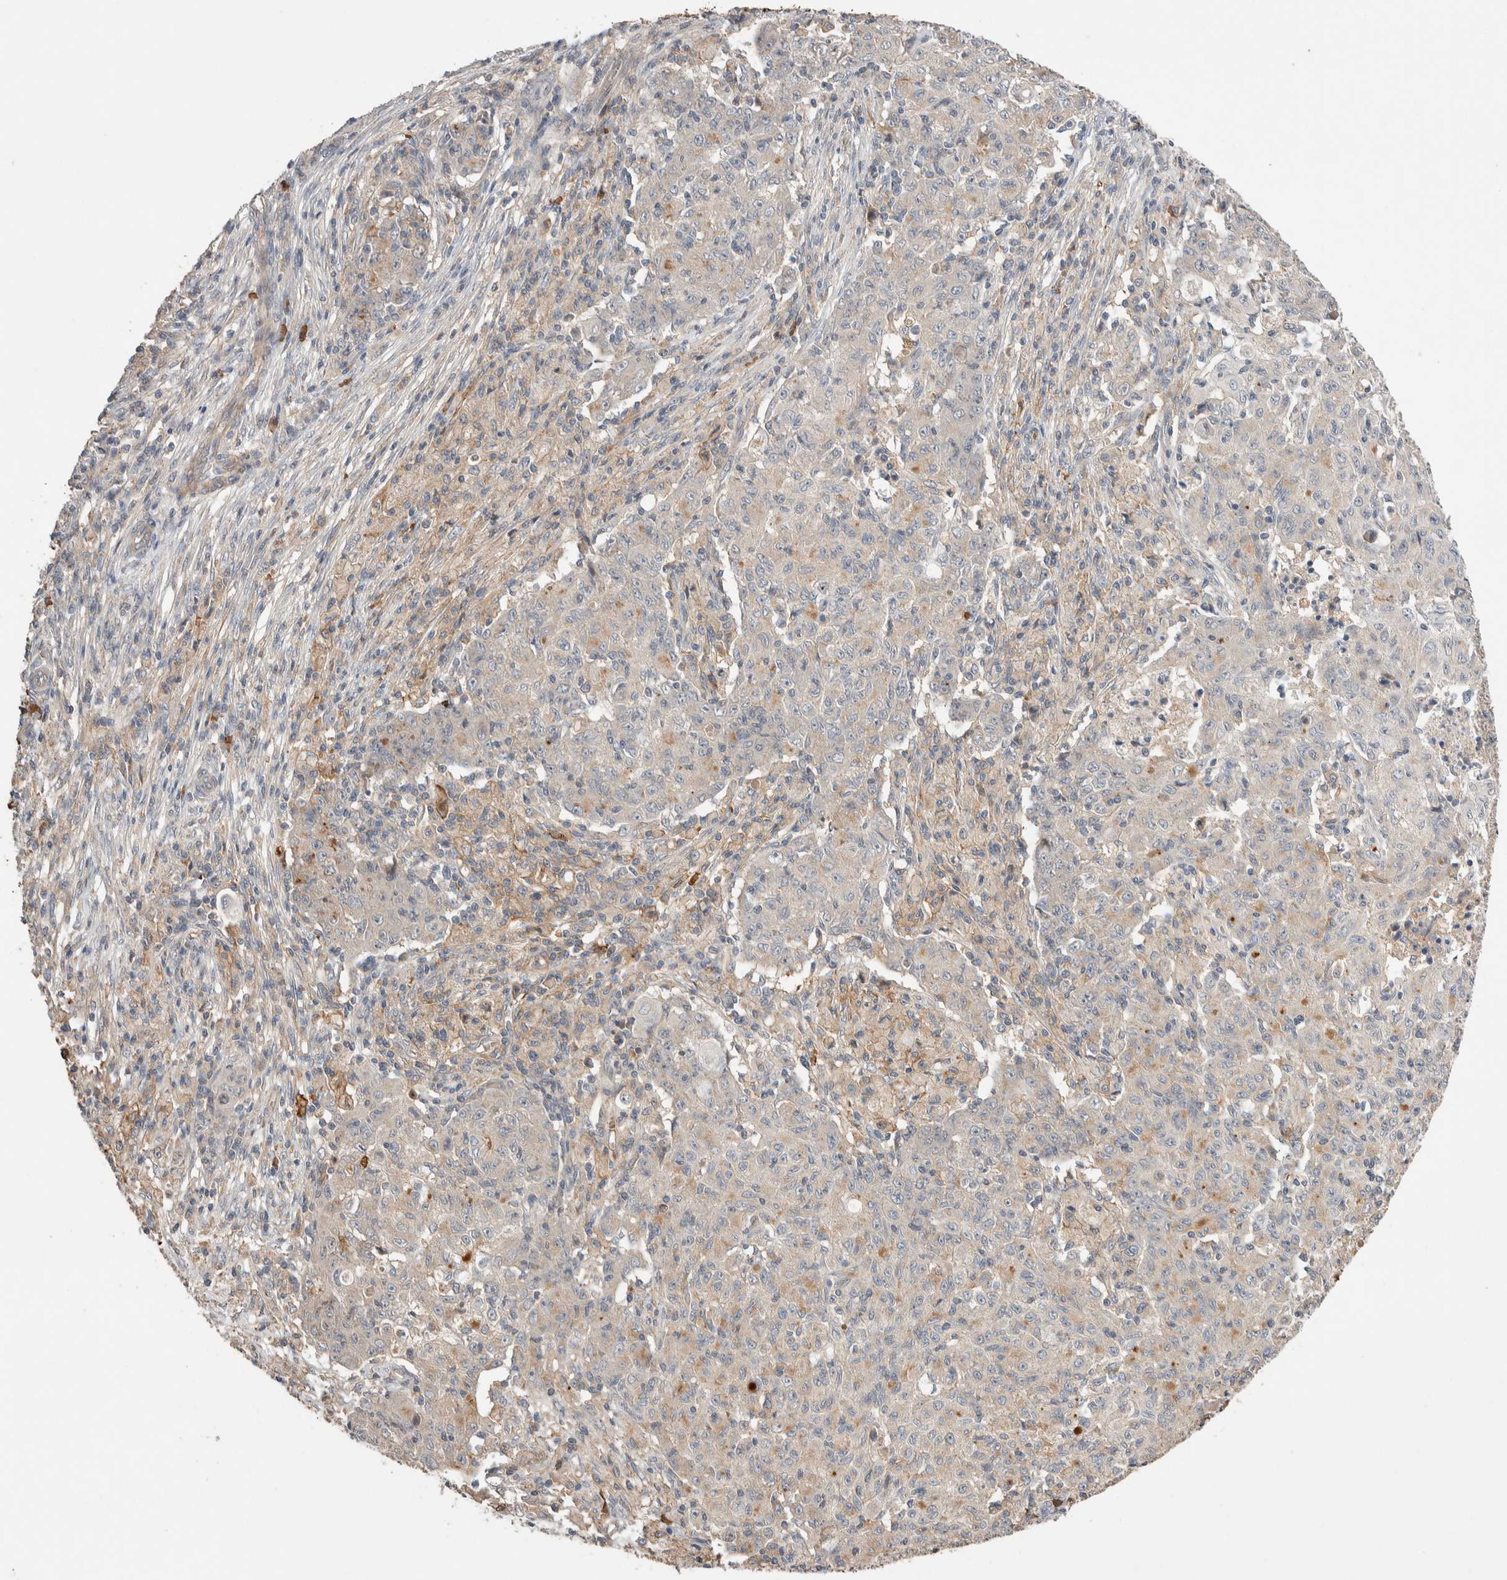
{"staining": {"intensity": "weak", "quantity": "25%-75%", "location": "cytoplasmic/membranous"}, "tissue": "ovarian cancer", "cell_type": "Tumor cells", "image_type": "cancer", "snomed": [{"axis": "morphology", "description": "Carcinoma, endometroid"}, {"axis": "topography", "description": "Ovary"}], "caption": "IHC image of endometroid carcinoma (ovarian) stained for a protein (brown), which displays low levels of weak cytoplasmic/membranous positivity in approximately 25%-75% of tumor cells.", "gene": "WDR91", "patient": {"sex": "female", "age": 42}}